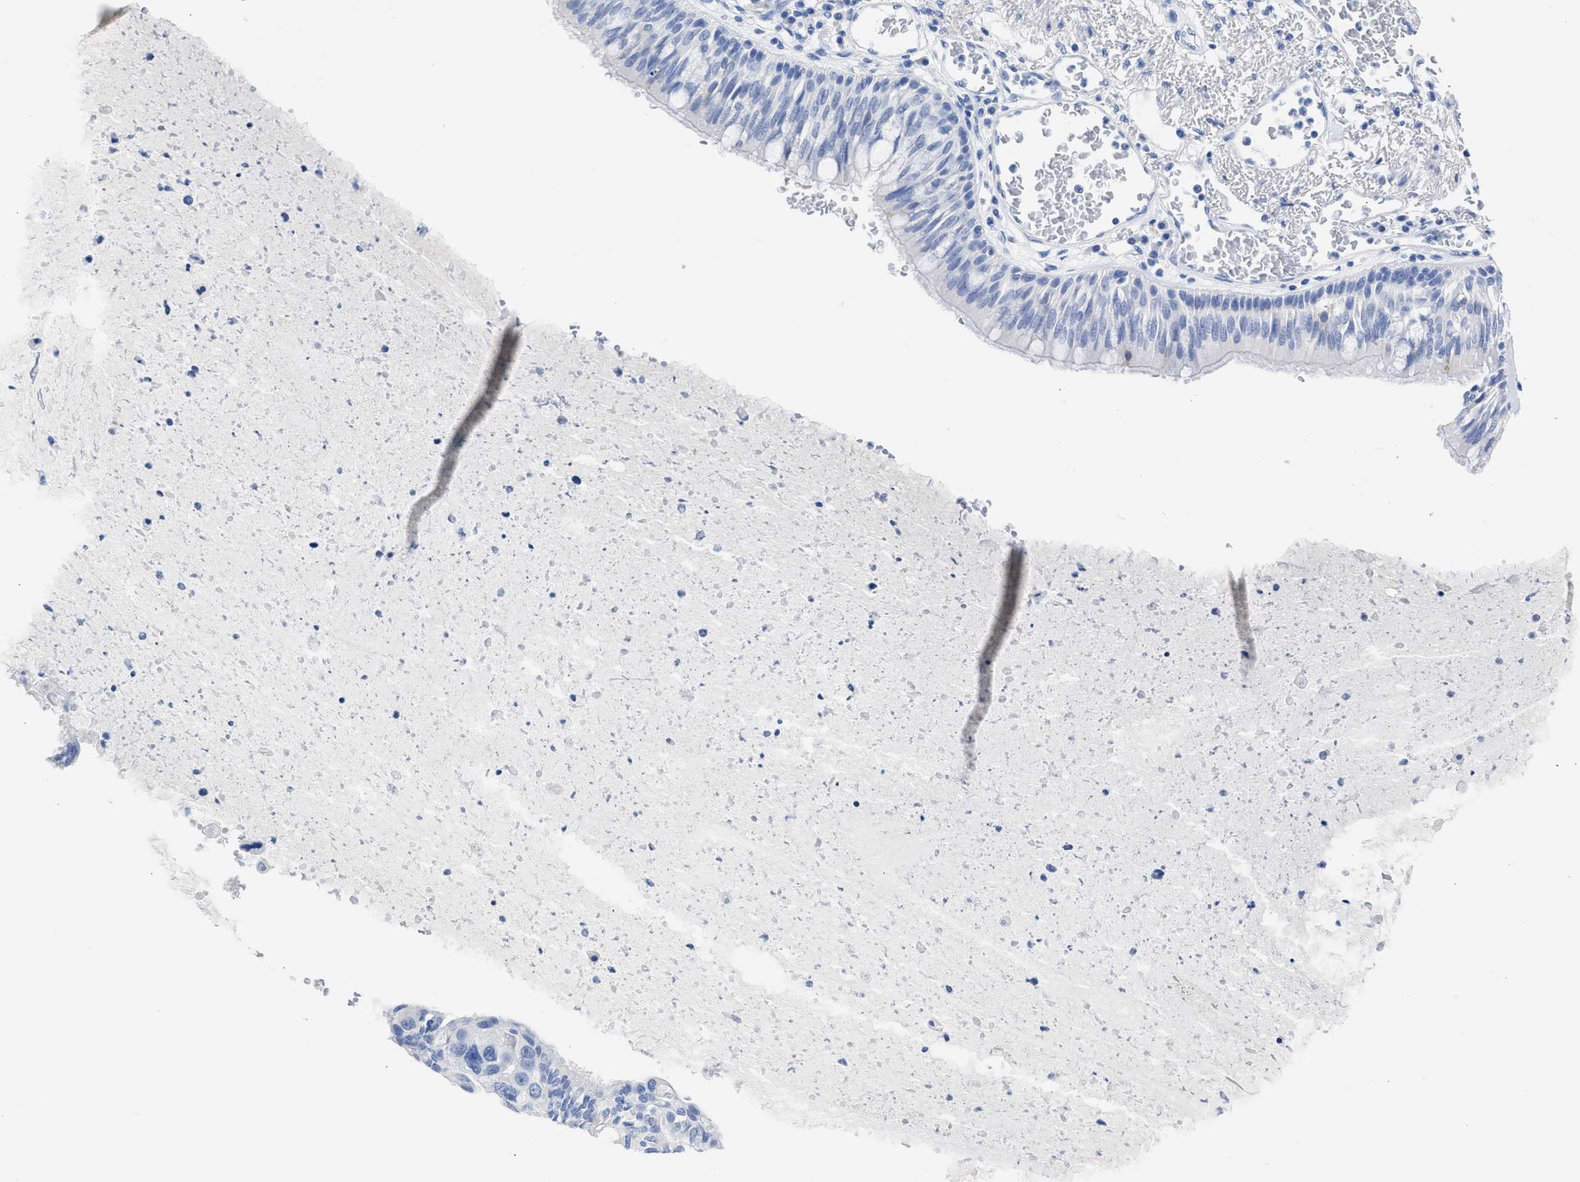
{"staining": {"intensity": "negative", "quantity": "none", "location": "none"}, "tissue": "bronchus", "cell_type": "Respiratory epithelial cells", "image_type": "normal", "snomed": [{"axis": "morphology", "description": "Normal tissue, NOS"}, {"axis": "morphology", "description": "Adenocarcinoma, NOS"}, {"axis": "morphology", "description": "Adenocarcinoma, metastatic, NOS"}, {"axis": "topography", "description": "Lymph node"}, {"axis": "topography", "description": "Bronchus"}, {"axis": "topography", "description": "Lung"}], "caption": "A micrograph of human bronchus is negative for staining in respiratory epithelial cells.", "gene": "NCAM1", "patient": {"sex": "female", "age": 54}}